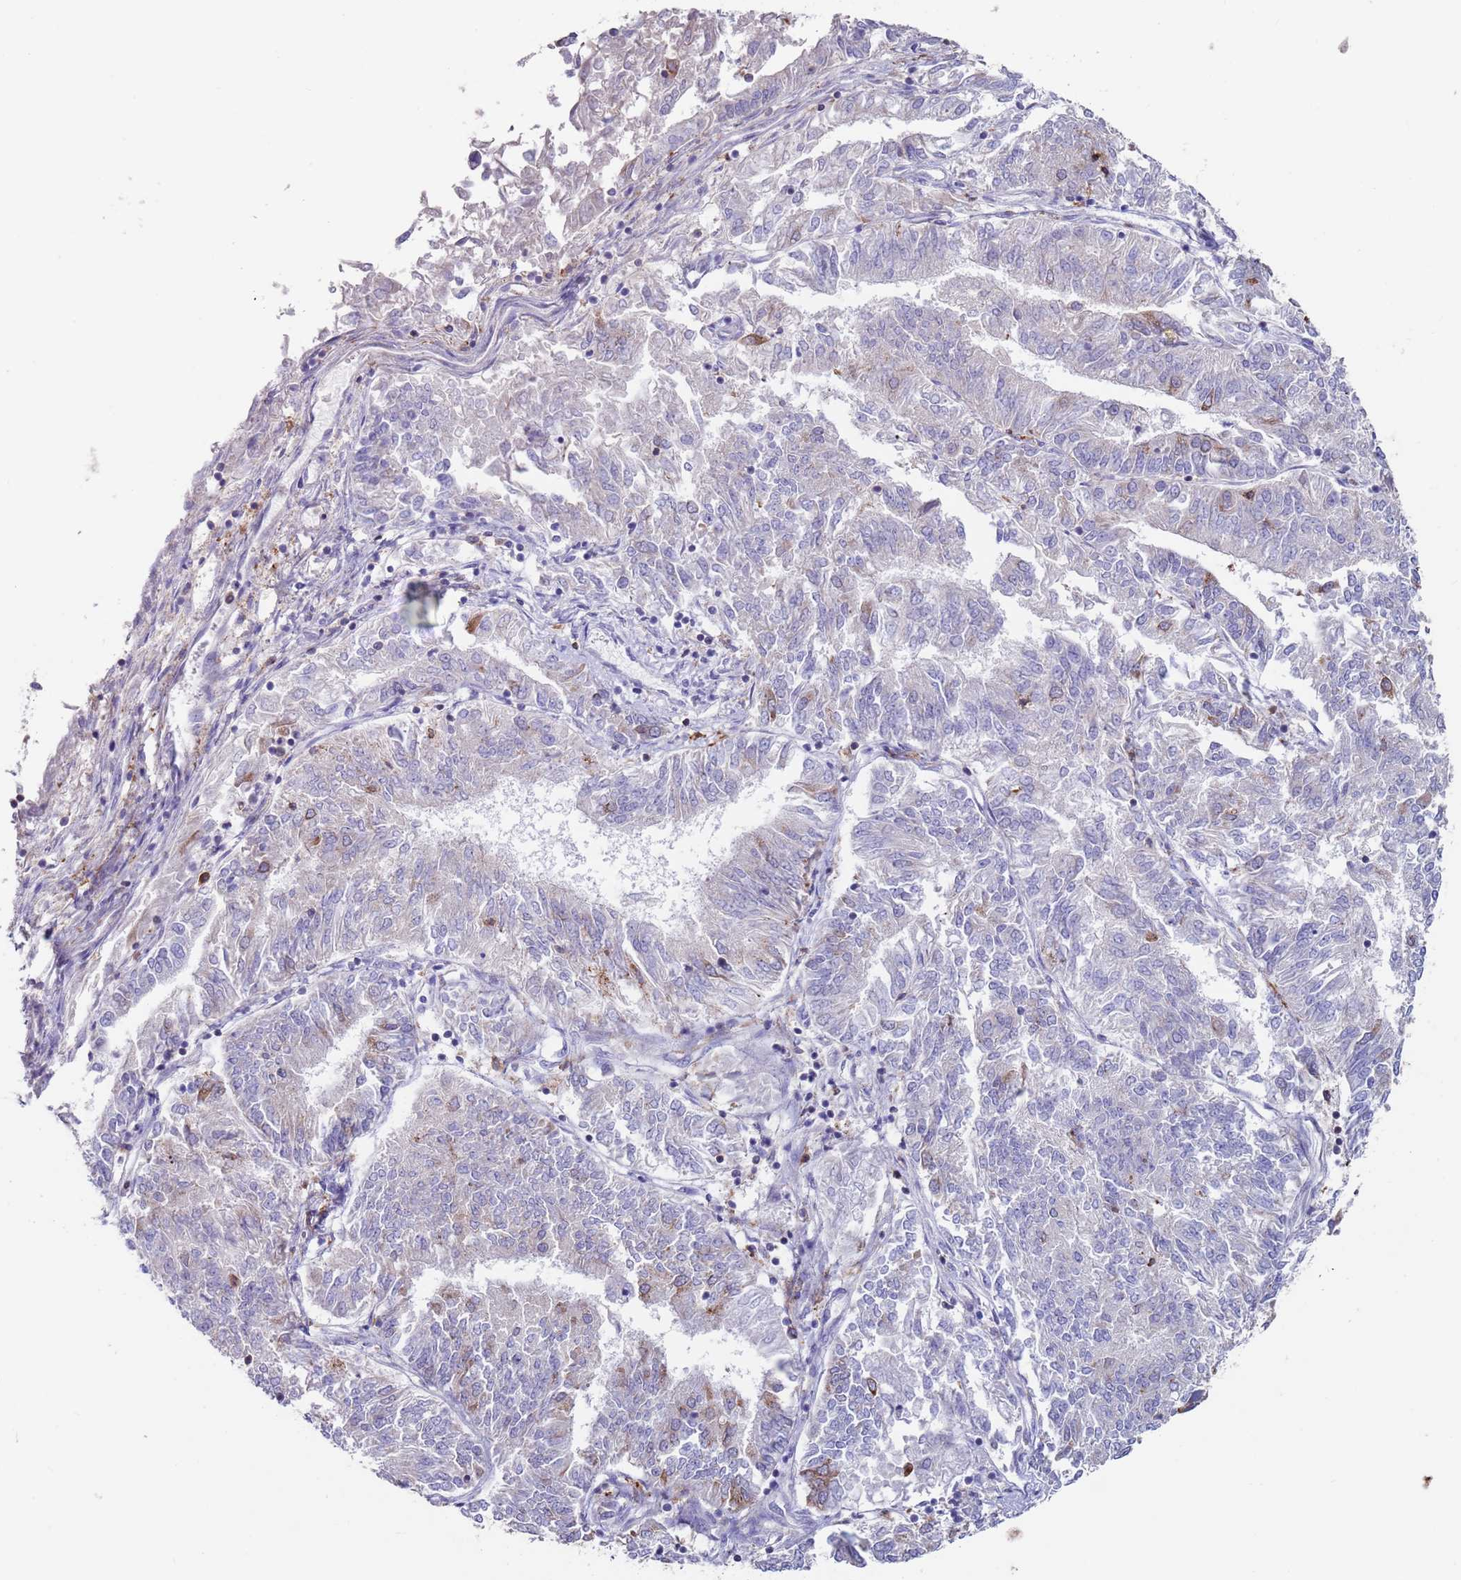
{"staining": {"intensity": "weak", "quantity": "<25%", "location": "cytoplasmic/membranous"}, "tissue": "endometrial cancer", "cell_type": "Tumor cells", "image_type": "cancer", "snomed": [{"axis": "morphology", "description": "Adenocarcinoma, NOS"}, {"axis": "topography", "description": "Endometrium"}], "caption": "Immunohistochemistry (IHC) photomicrograph of neoplastic tissue: human endometrial cancer (adenocarcinoma) stained with DAB (3,3'-diaminobenzidine) demonstrates no significant protein positivity in tumor cells.", "gene": "GREB1L", "patient": {"sex": "female", "age": 58}}